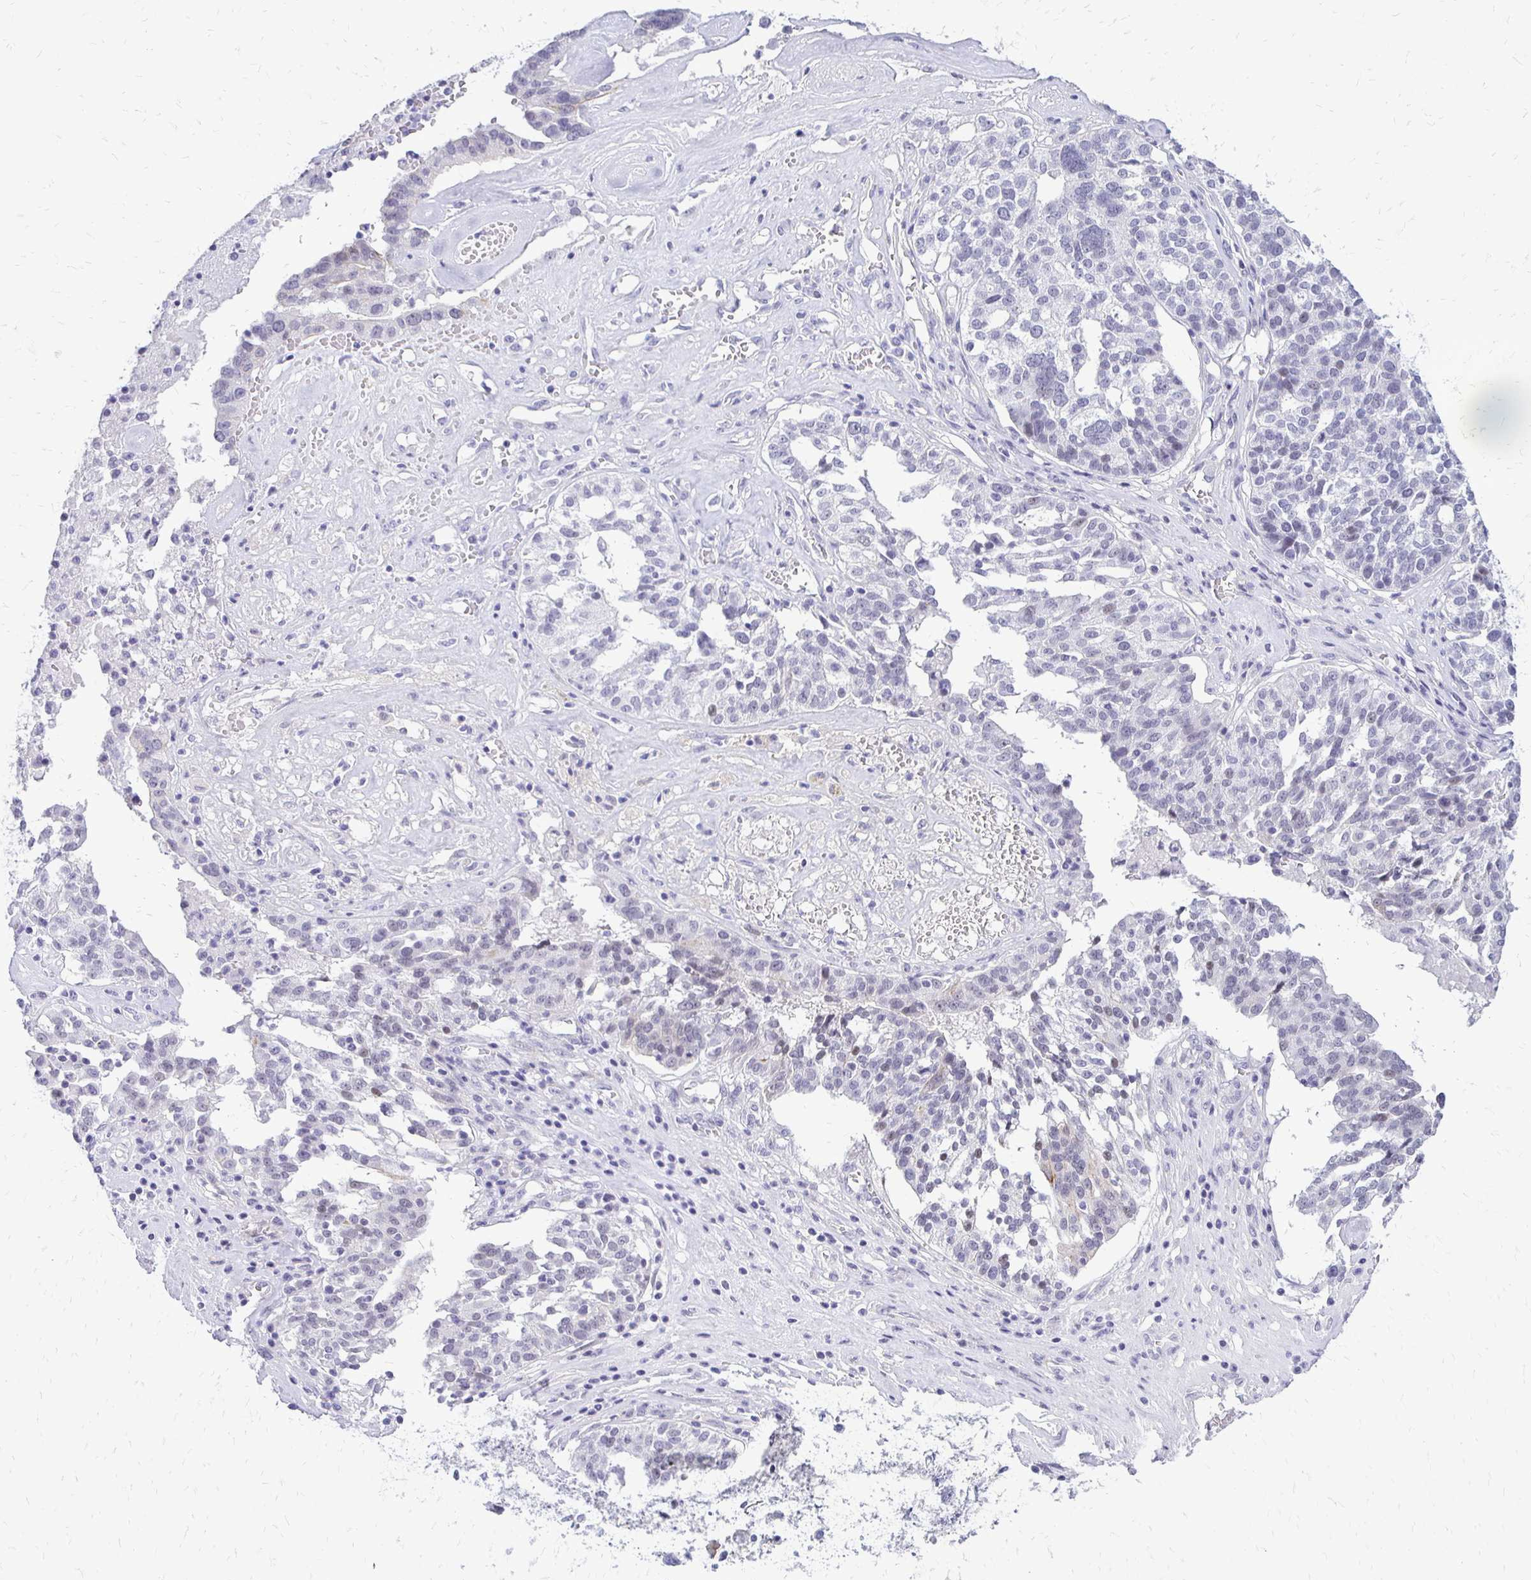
{"staining": {"intensity": "negative", "quantity": "none", "location": "none"}, "tissue": "ovarian cancer", "cell_type": "Tumor cells", "image_type": "cancer", "snomed": [{"axis": "morphology", "description": "Cystadenocarcinoma, serous, NOS"}, {"axis": "topography", "description": "Ovary"}], "caption": "Tumor cells show no significant staining in serous cystadenocarcinoma (ovarian).", "gene": "EPYC", "patient": {"sex": "female", "age": 59}}